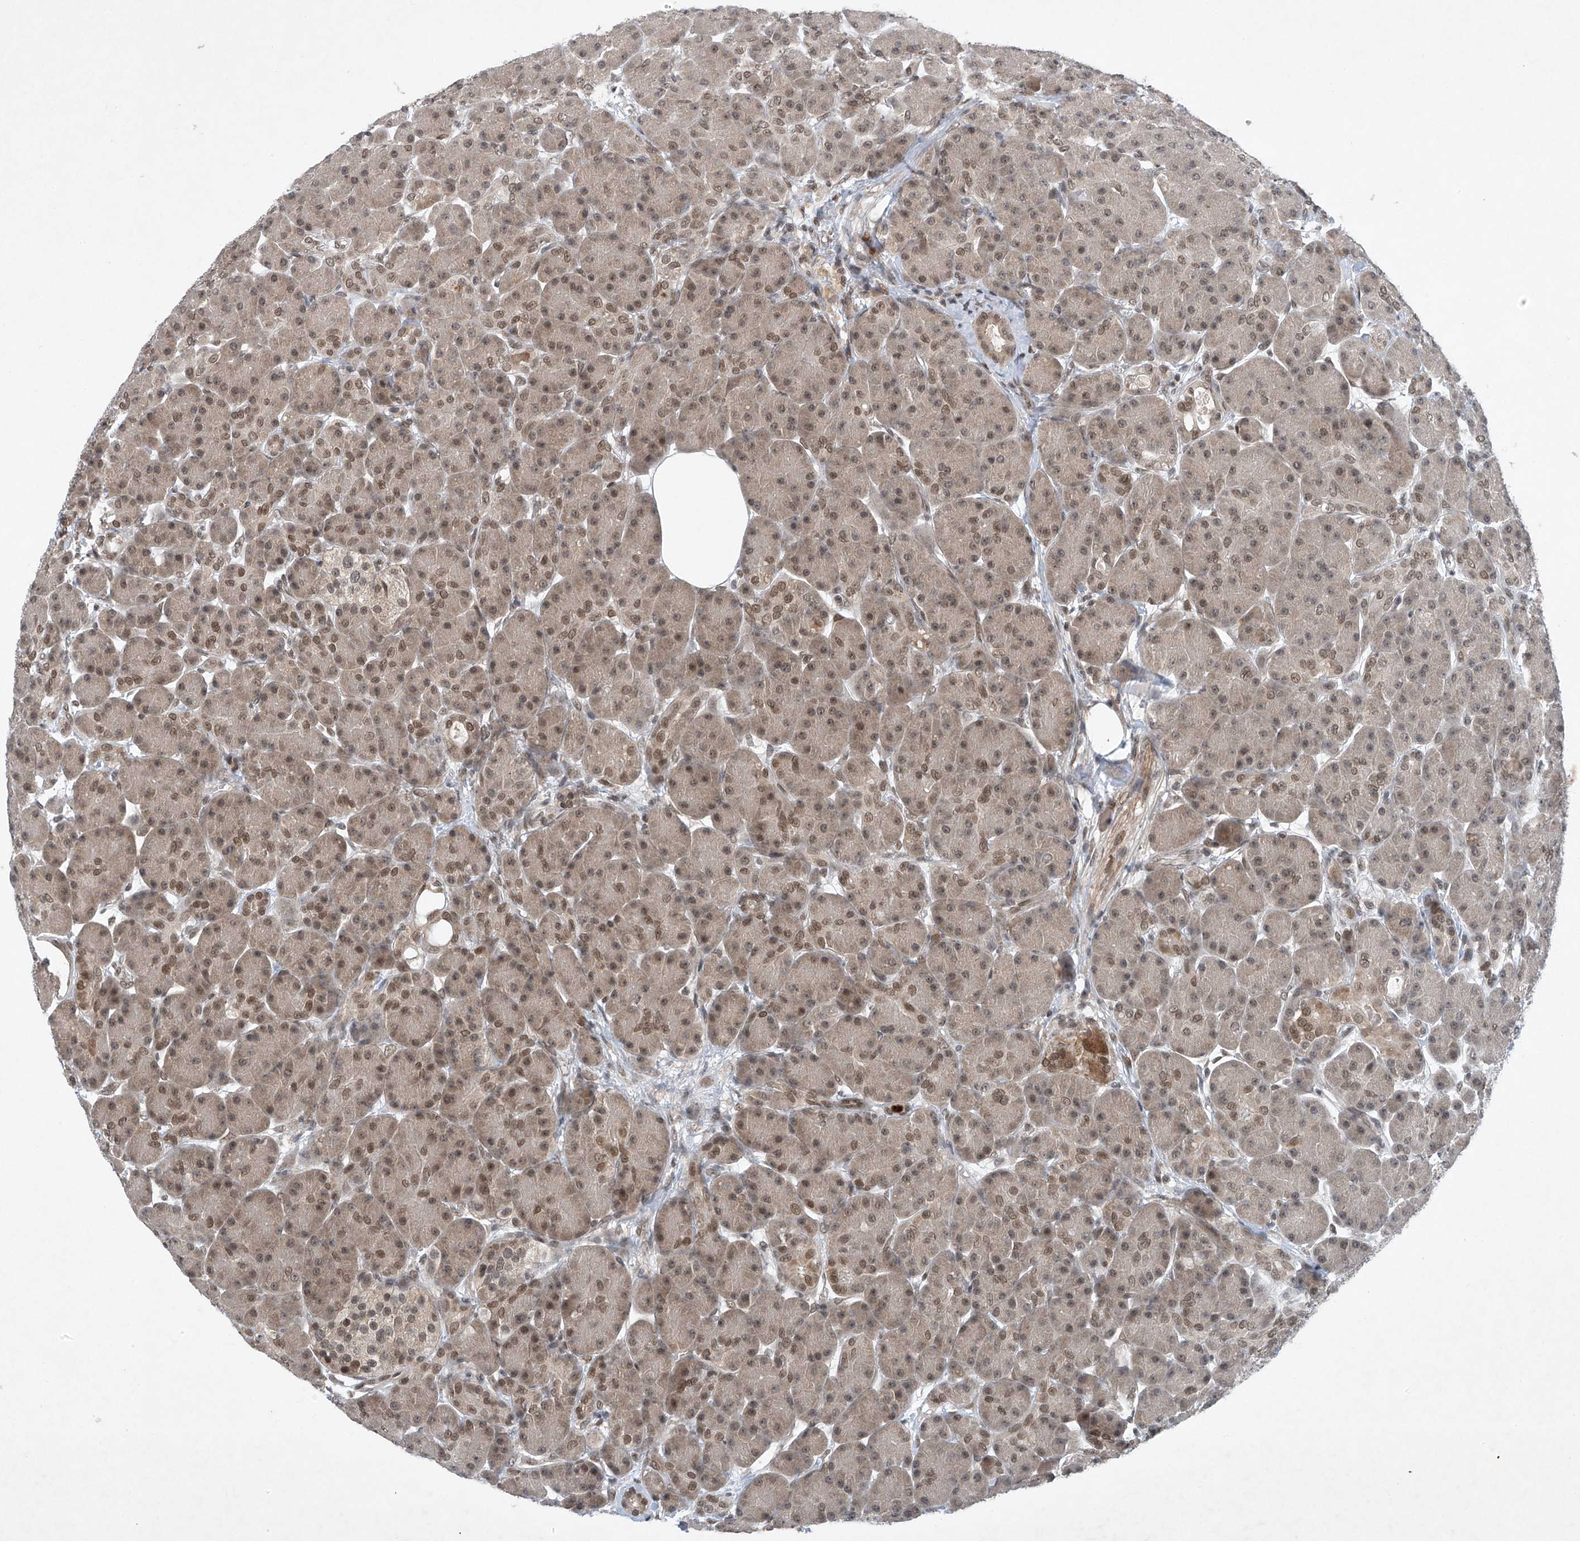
{"staining": {"intensity": "moderate", "quantity": "25%-75%", "location": "cytoplasmic/membranous,nuclear"}, "tissue": "pancreas", "cell_type": "Exocrine glandular cells", "image_type": "normal", "snomed": [{"axis": "morphology", "description": "Normal tissue, NOS"}, {"axis": "topography", "description": "Pancreas"}], "caption": "Immunohistochemistry (IHC) micrograph of normal pancreas stained for a protein (brown), which reveals medium levels of moderate cytoplasmic/membranous,nuclear staining in about 25%-75% of exocrine glandular cells.", "gene": "TAF8", "patient": {"sex": "male", "age": 63}}